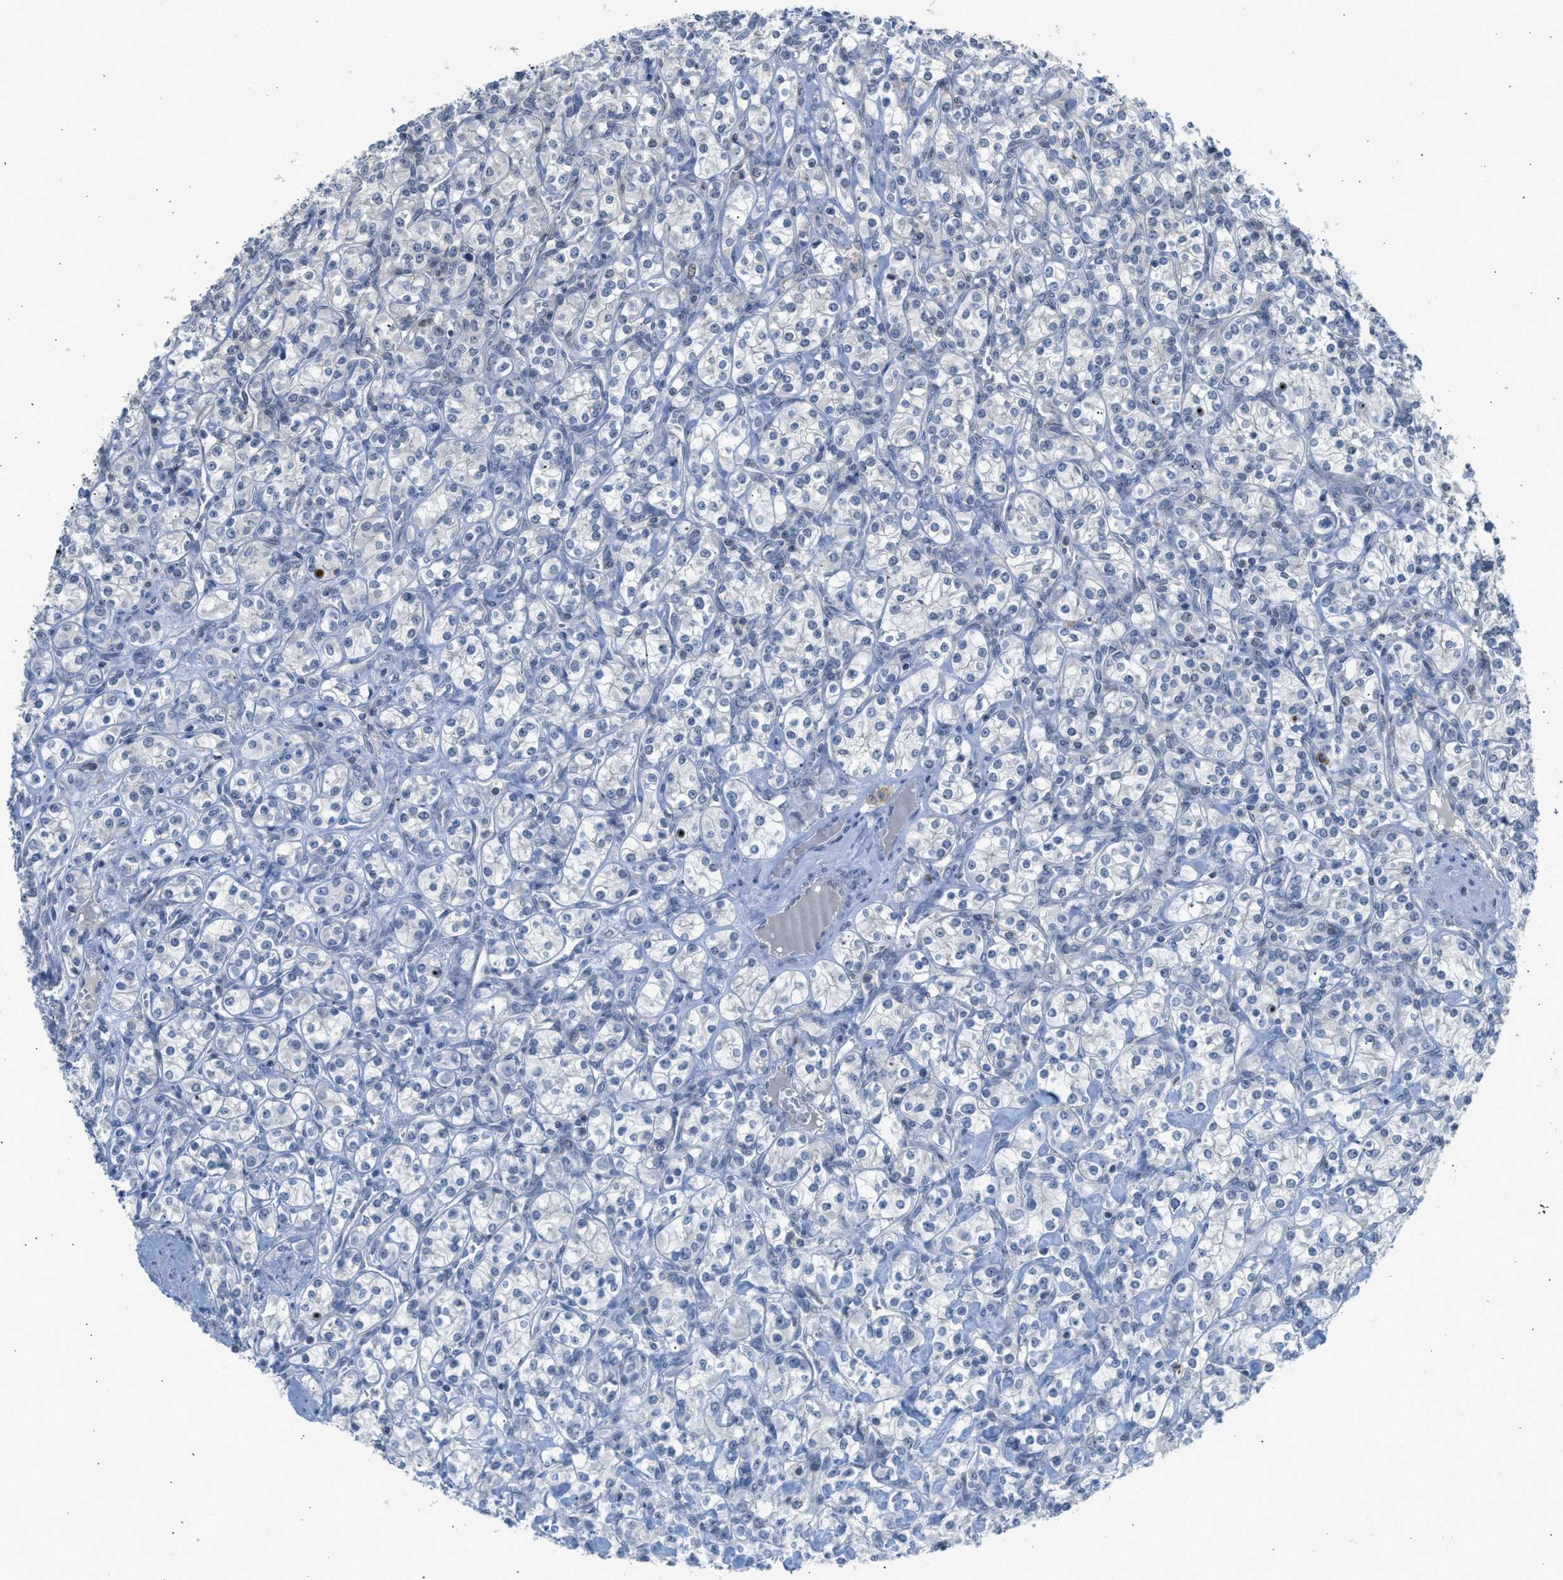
{"staining": {"intensity": "negative", "quantity": "none", "location": "none"}, "tissue": "renal cancer", "cell_type": "Tumor cells", "image_type": "cancer", "snomed": [{"axis": "morphology", "description": "Adenocarcinoma, NOS"}, {"axis": "topography", "description": "Kidney"}], "caption": "High power microscopy photomicrograph of an immunohistochemistry micrograph of adenocarcinoma (renal), revealing no significant staining in tumor cells.", "gene": "TTBK2", "patient": {"sex": "male", "age": 77}}